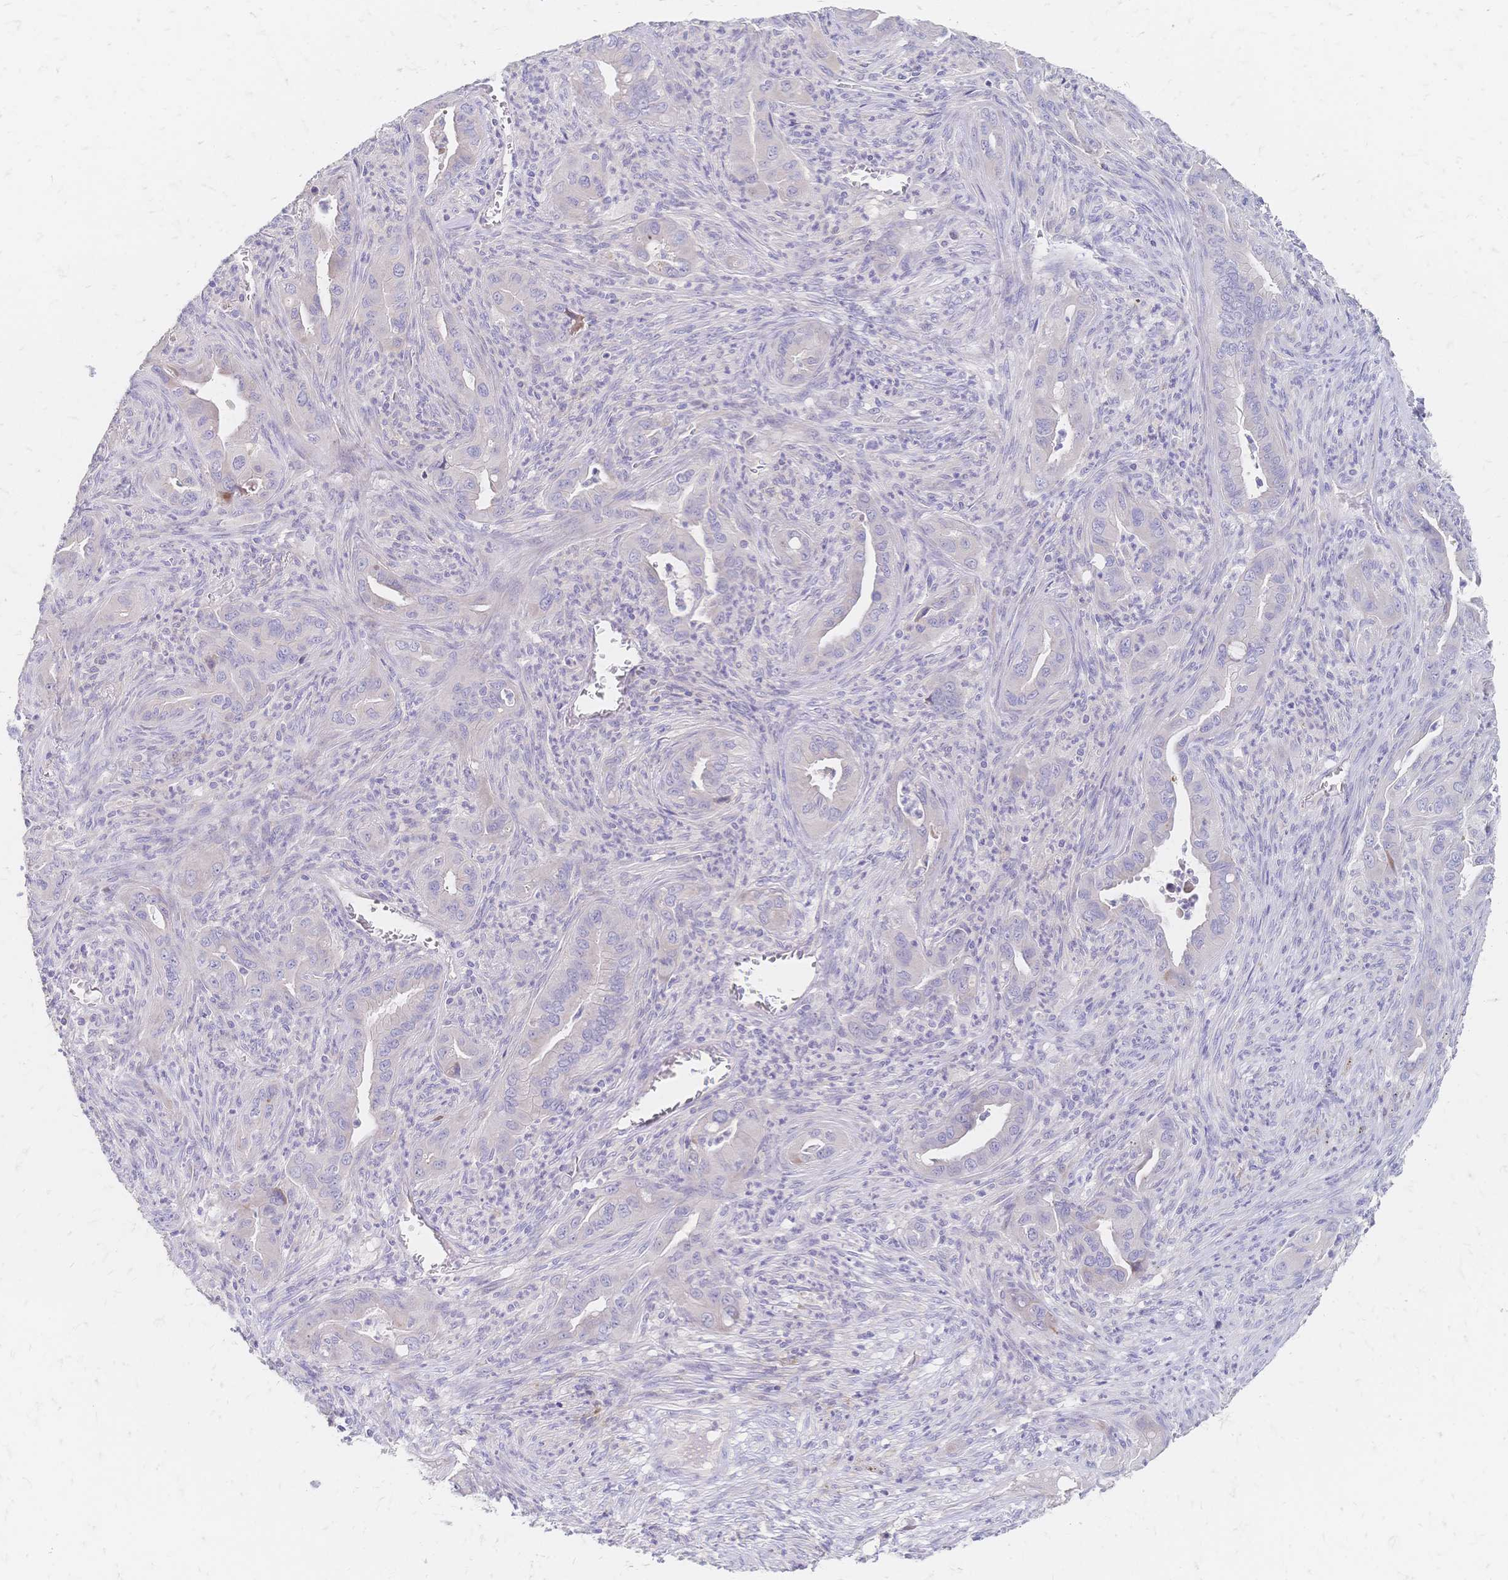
{"staining": {"intensity": "negative", "quantity": "none", "location": "none"}, "tissue": "lung cancer", "cell_type": "Tumor cells", "image_type": "cancer", "snomed": [{"axis": "morphology", "description": "Adenocarcinoma, NOS"}, {"axis": "topography", "description": "Lung"}], "caption": "Immunohistochemistry histopathology image of neoplastic tissue: lung adenocarcinoma stained with DAB shows no significant protein expression in tumor cells. (Stains: DAB immunohistochemistry (IHC) with hematoxylin counter stain, Microscopy: brightfield microscopy at high magnification).", "gene": "VWC2L", "patient": {"sex": "male", "age": 65}}